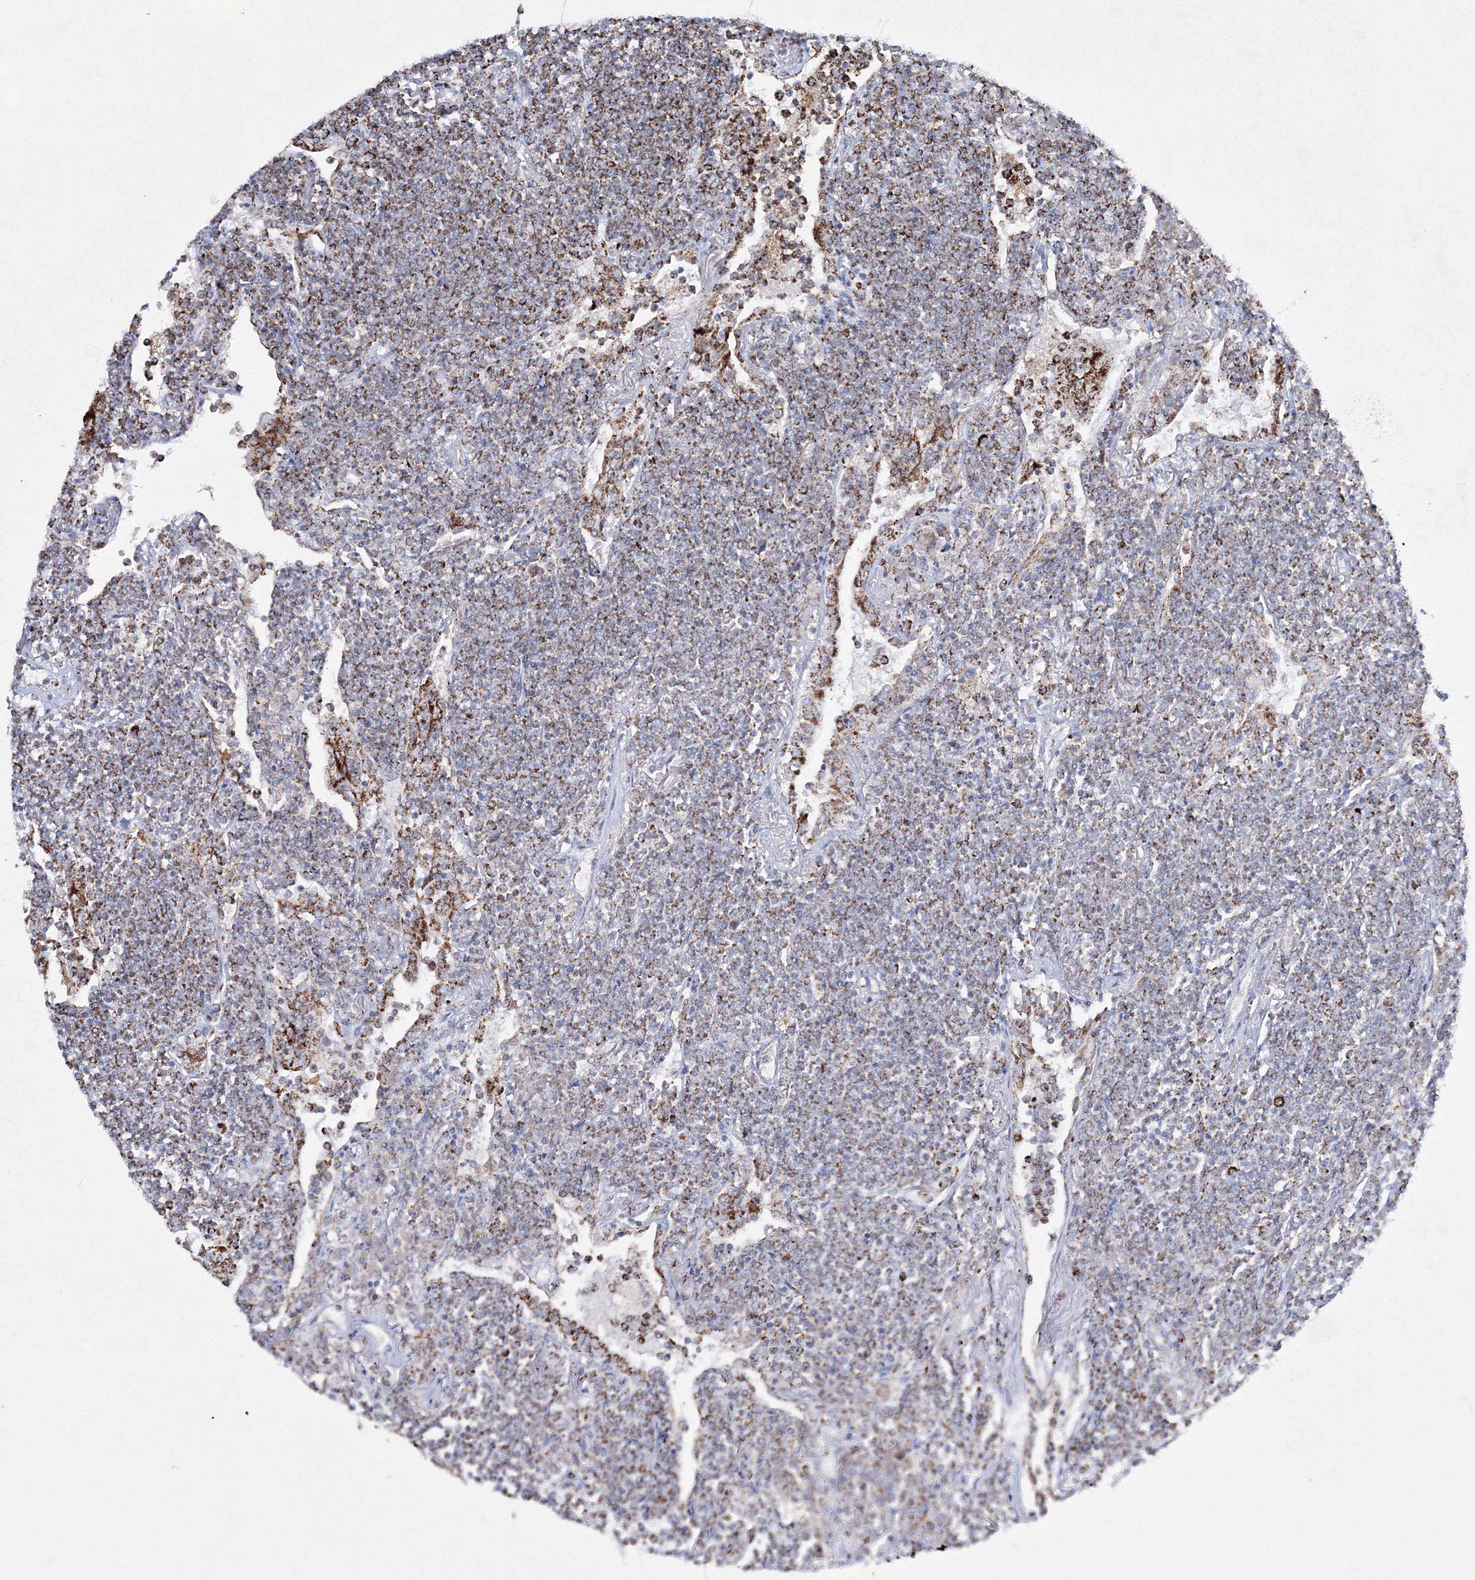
{"staining": {"intensity": "moderate", "quantity": "25%-75%", "location": "cytoplasmic/membranous"}, "tissue": "lymphoma", "cell_type": "Tumor cells", "image_type": "cancer", "snomed": [{"axis": "morphology", "description": "Malignant lymphoma, non-Hodgkin's type, Low grade"}, {"axis": "topography", "description": "Lung"}], "caption": "Protein expression analysis of lymphoma displays moderate cytoplasmic/membranous expression in about 25%-75% of tumor cells.", "gene": "IGSF9", "patient": {"sex": "female", "age": 71}}